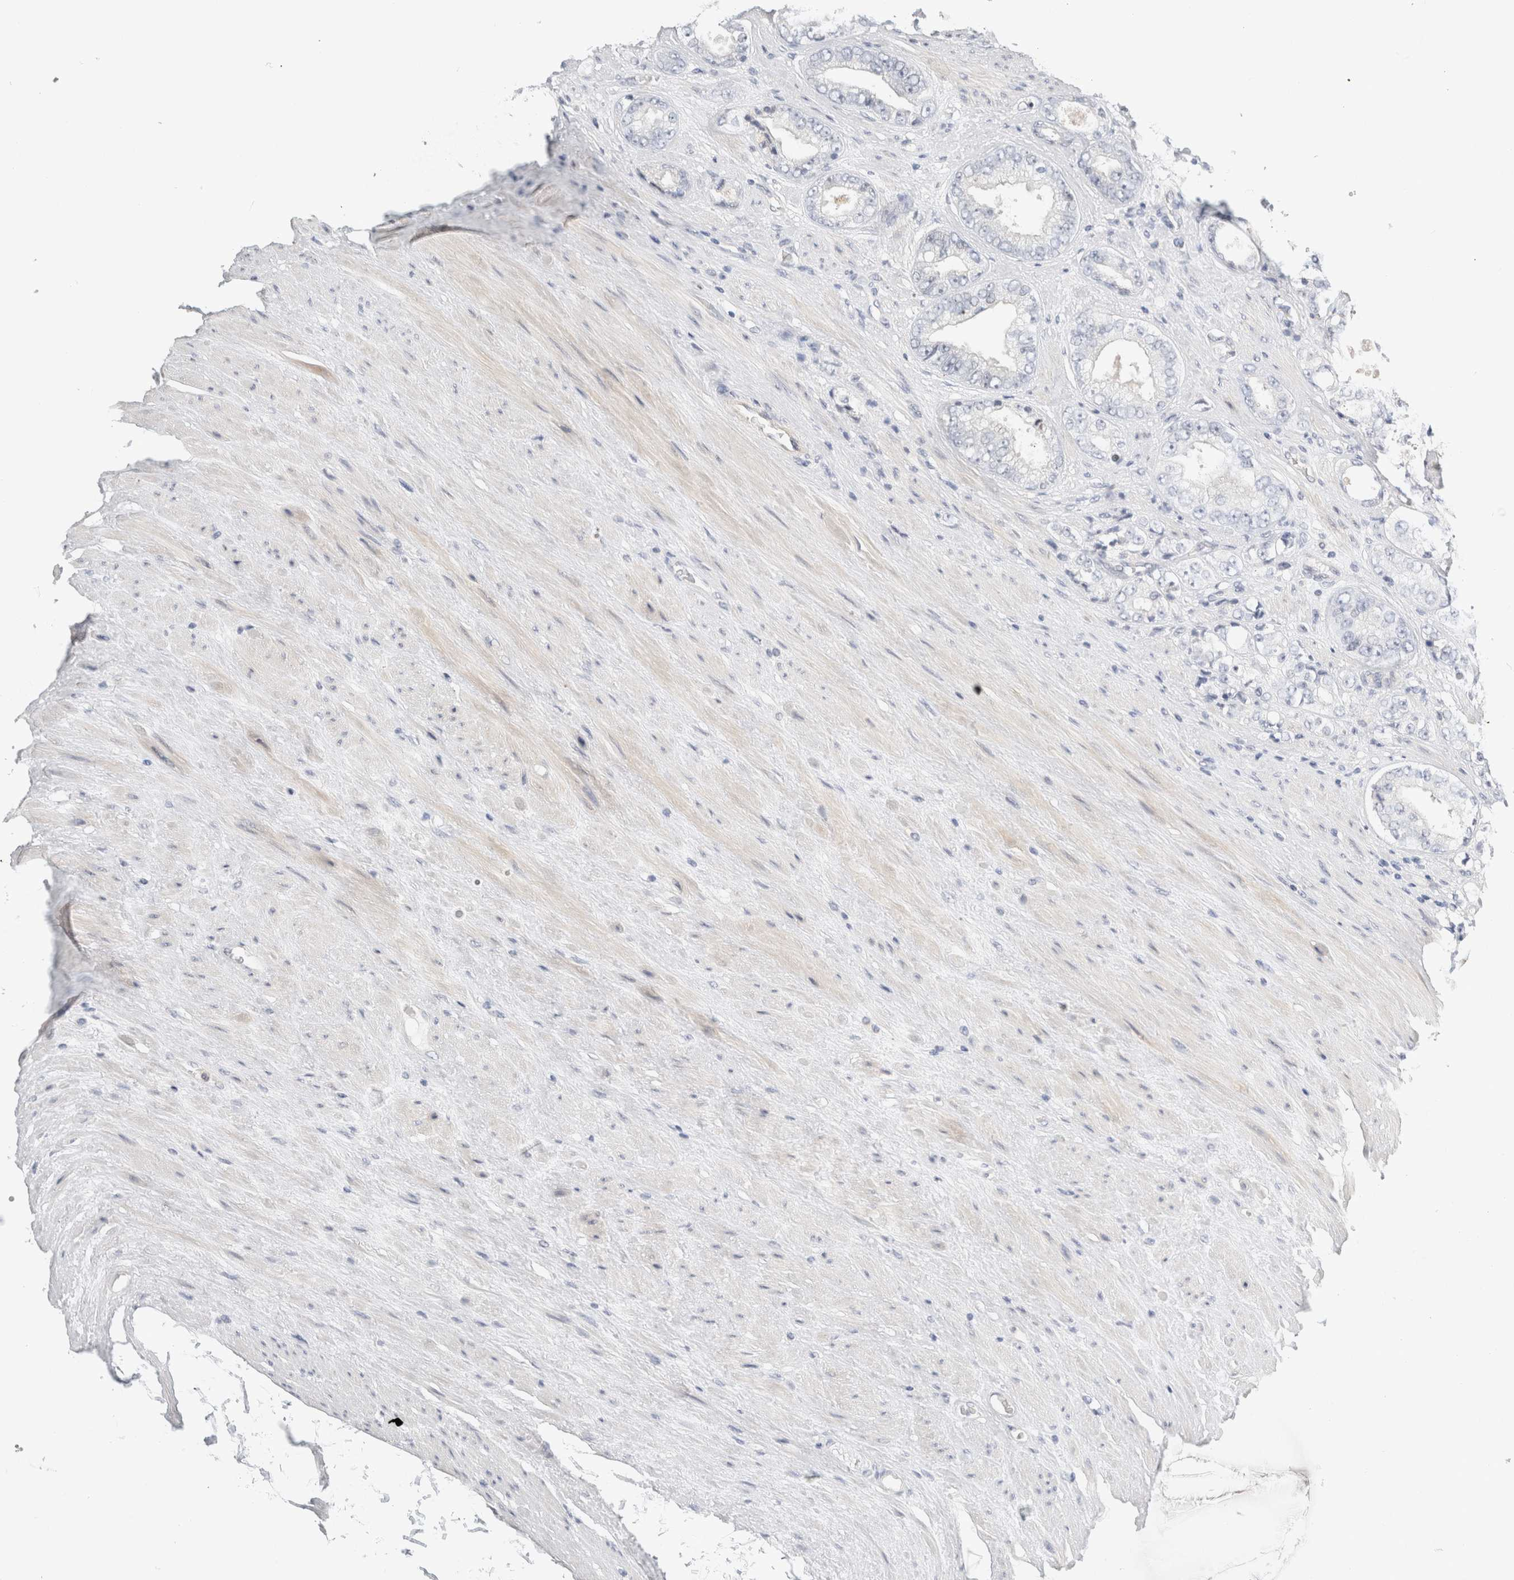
{"staining": {"intensity": "negative", "quantity": "none", "location": "none"}, "tissue": "prostate cancer", "cell_type": "Tumor cells", "image_type": "cancer", "snomed": [{"axis": "morphology", "description": "Adenocarcinoma, High grade"}, {"axis": "topography", "description": "Prostate"}], "caption": "The immunohistochemistry histopathology image has no significant staining in tumor cells of prostate cancer (high-grade adenocarcinoma) tissue.", "gene": "SDR16C5", "patient": {"sex": "male", "age": 61}}